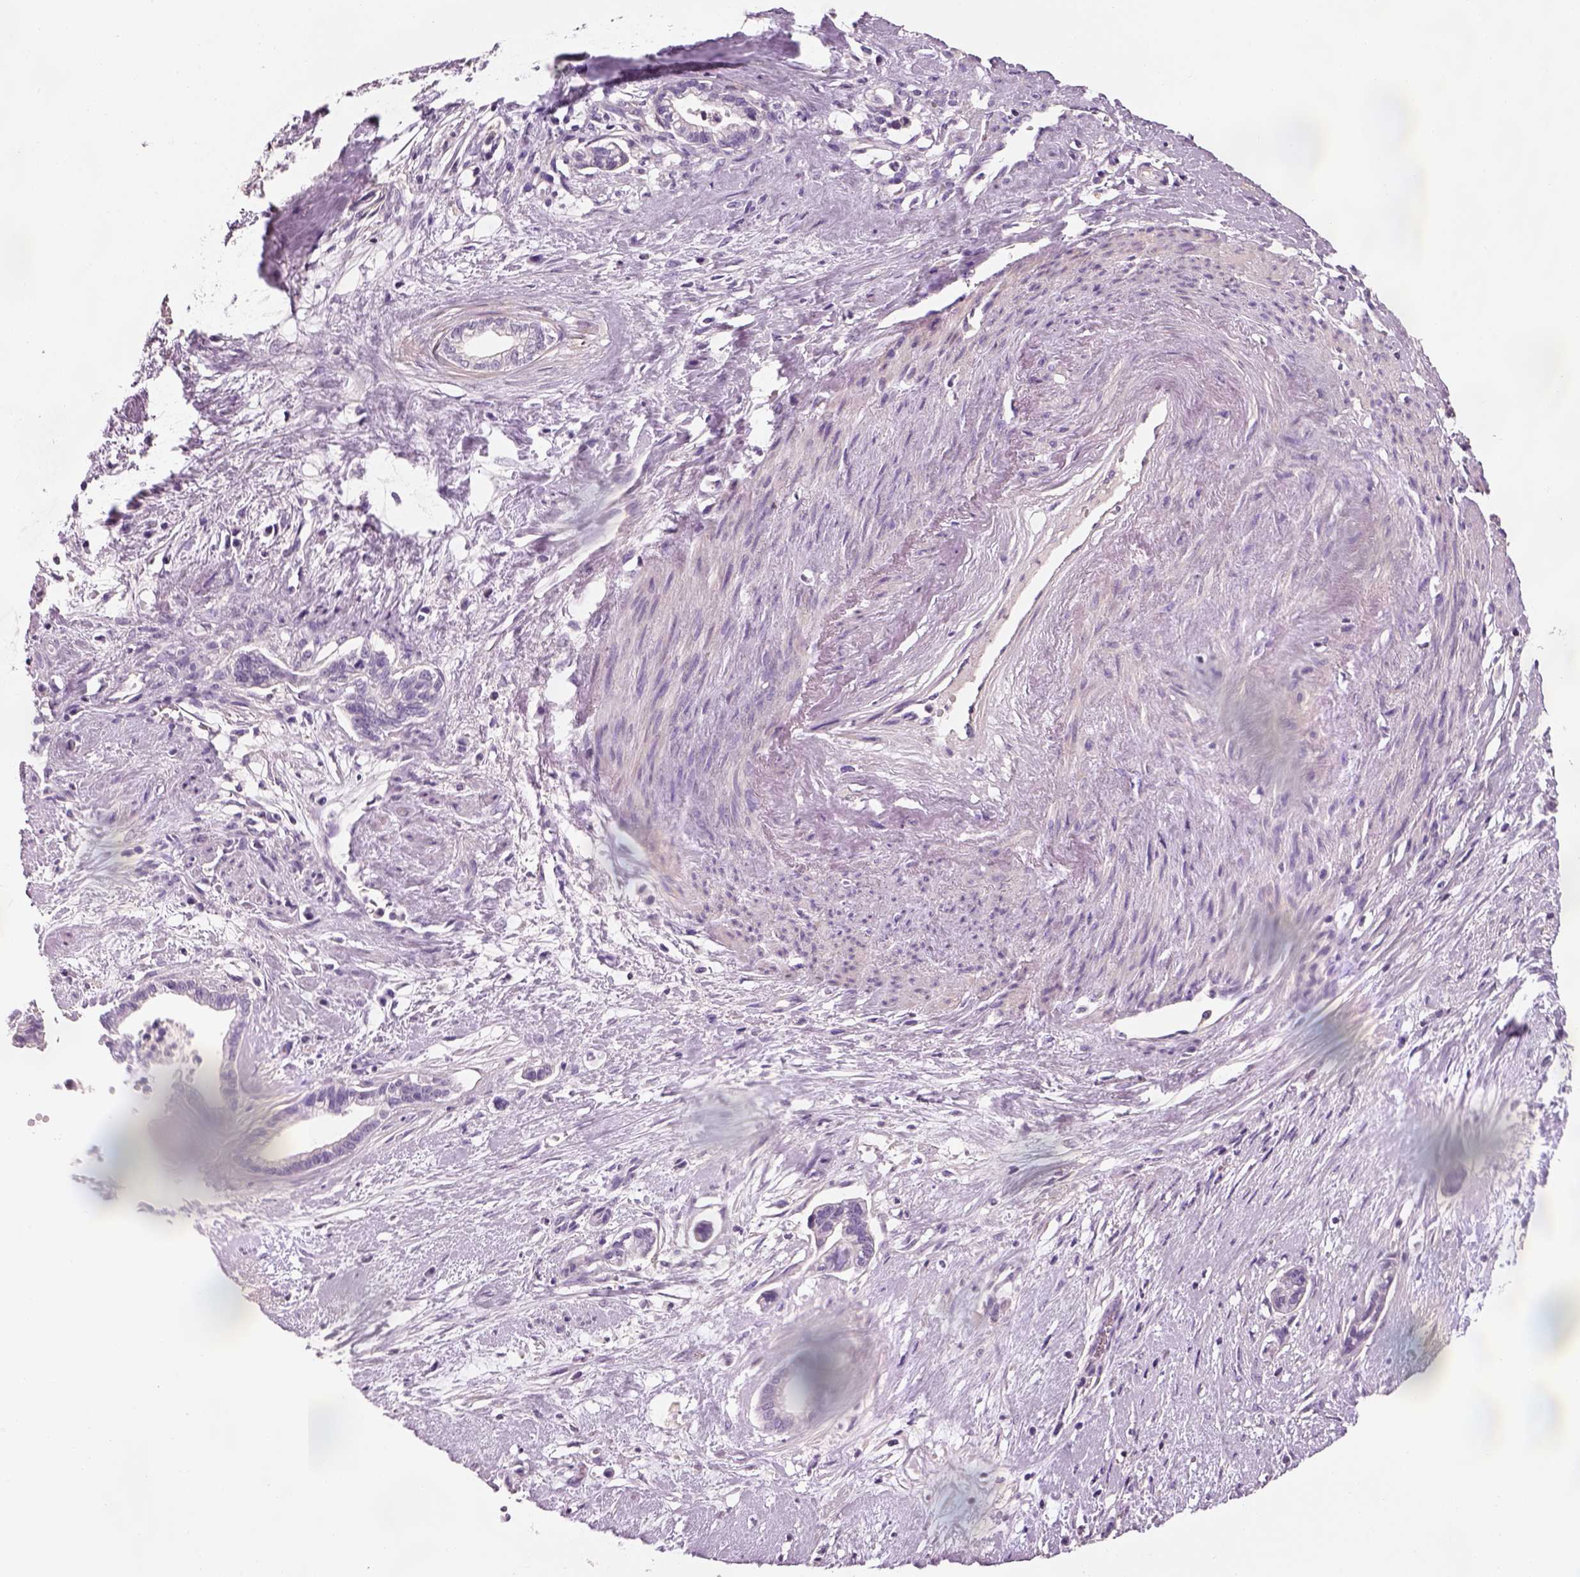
{"staining": {"intensity": "negative", "quantity": "none", "location": "none"}, "tissue": "cervical cancer", "cell_type": "Tumor cells", "image_type": "cancer", "snomed": [{"axis": "morphology", "description": "Adenocarcinoma, NOS"}, {"axis": "topography", "description": "Cervix"}], "caption": "There is no significant expression in tumor cells of adenocarcinoma (cervical).", "gene": "OTUD6A", "patient": {"sex": "female", "age": 62}}